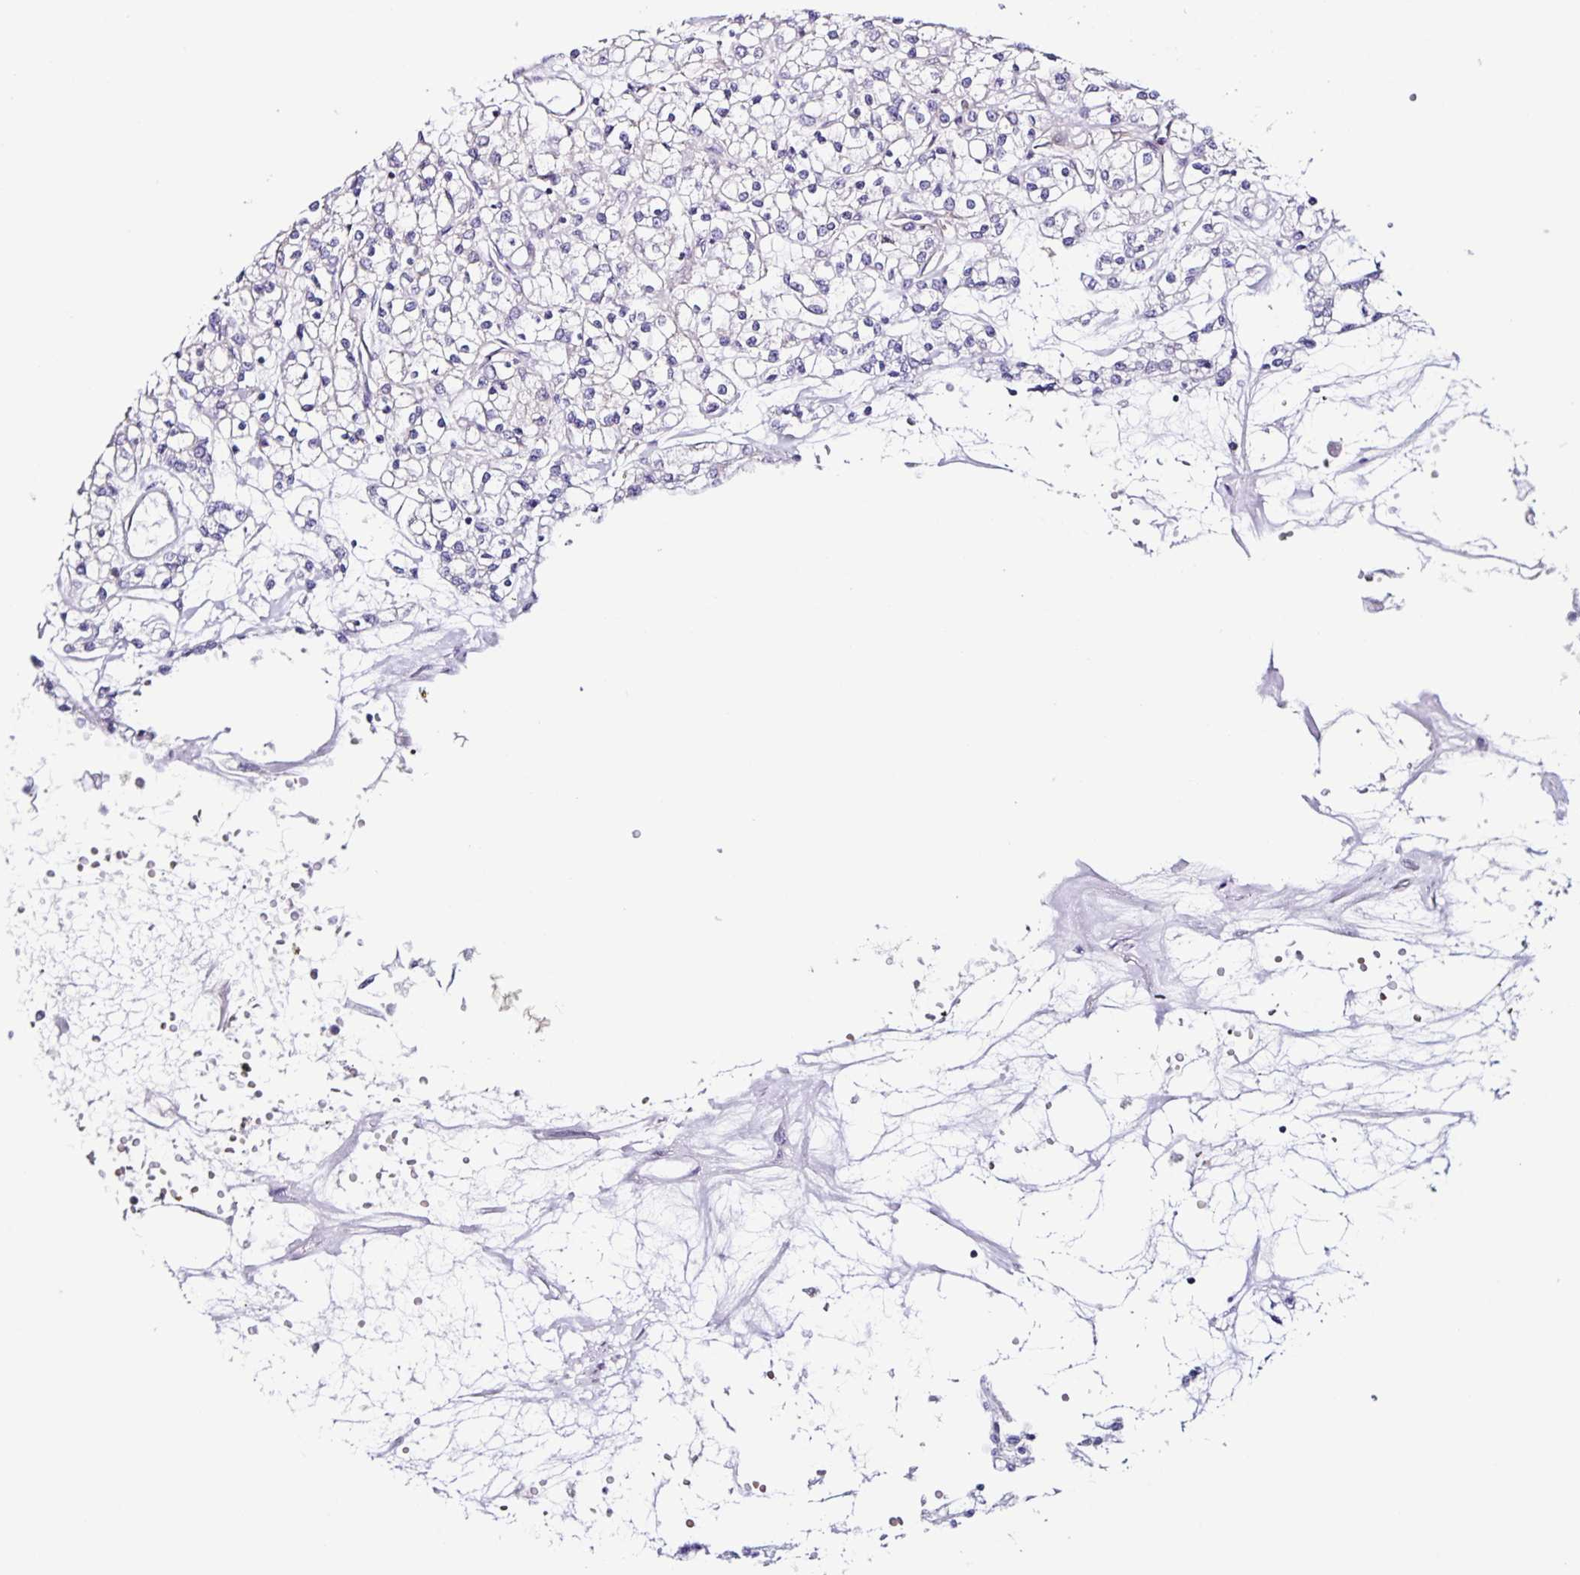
{"staining": {"intensity": "negative", "quantity": "none", "location": "none"}, "tissue": "renal cancer", "cell_type": "Tumor cells", "image_type": "cancer", "snomed": [{"axis": "morphology", "description": "Adenocarcinoma, NOS"}, {"axis": "topography", "description": "Kidney"}], "caption": "Renal cancer stained for a protein using immunohistochemistry (IHC) shows no staining tumor cells.", "gene": "RNFT2", "patient": {"sex": "female", "age": 59}}